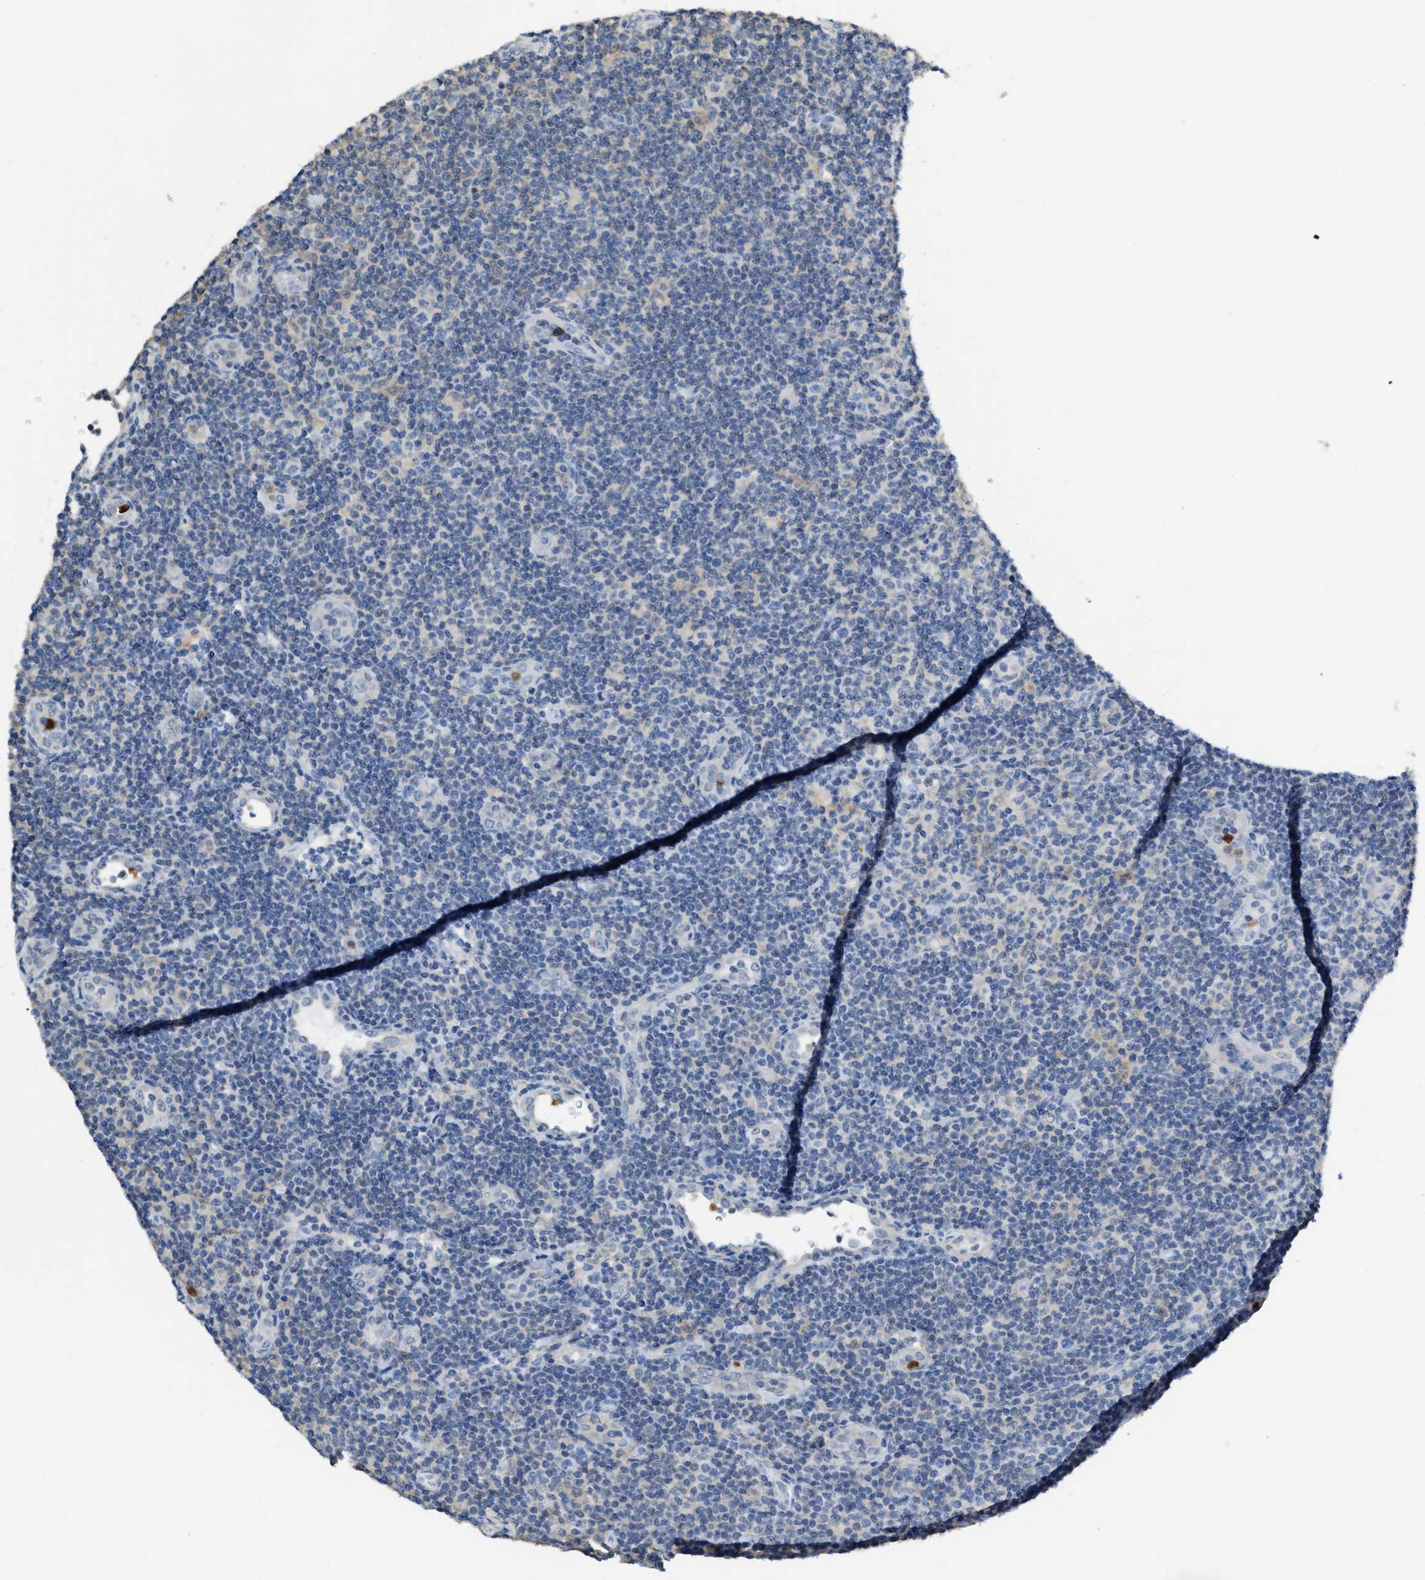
{"staining": {"intensity": "negative", "quantity": "none", "location": "none"}, "tissue": "lymphoma", "cell_type": "Tumor cells", "image_type": "cancer", "snomed": [{"axis": "morphology", "description": "Malignant lymphoma, non-Hodgkin's type, Low grade"}, {"axis": "topography", "description": "Lymph node"}], "caption": "Protein analysis of malignant lymphoma, non-Hodgkin's type (low-grade) exhibits no significant positivity in tumor cells. (Stains: DAB immunohistochemistry (IHC) with hematoxylin counter stain, Microscopy: brightfield microscopy at high magnification).", "gene": "SERPINB1", "patient": {"sex": "male", "age": 83}}